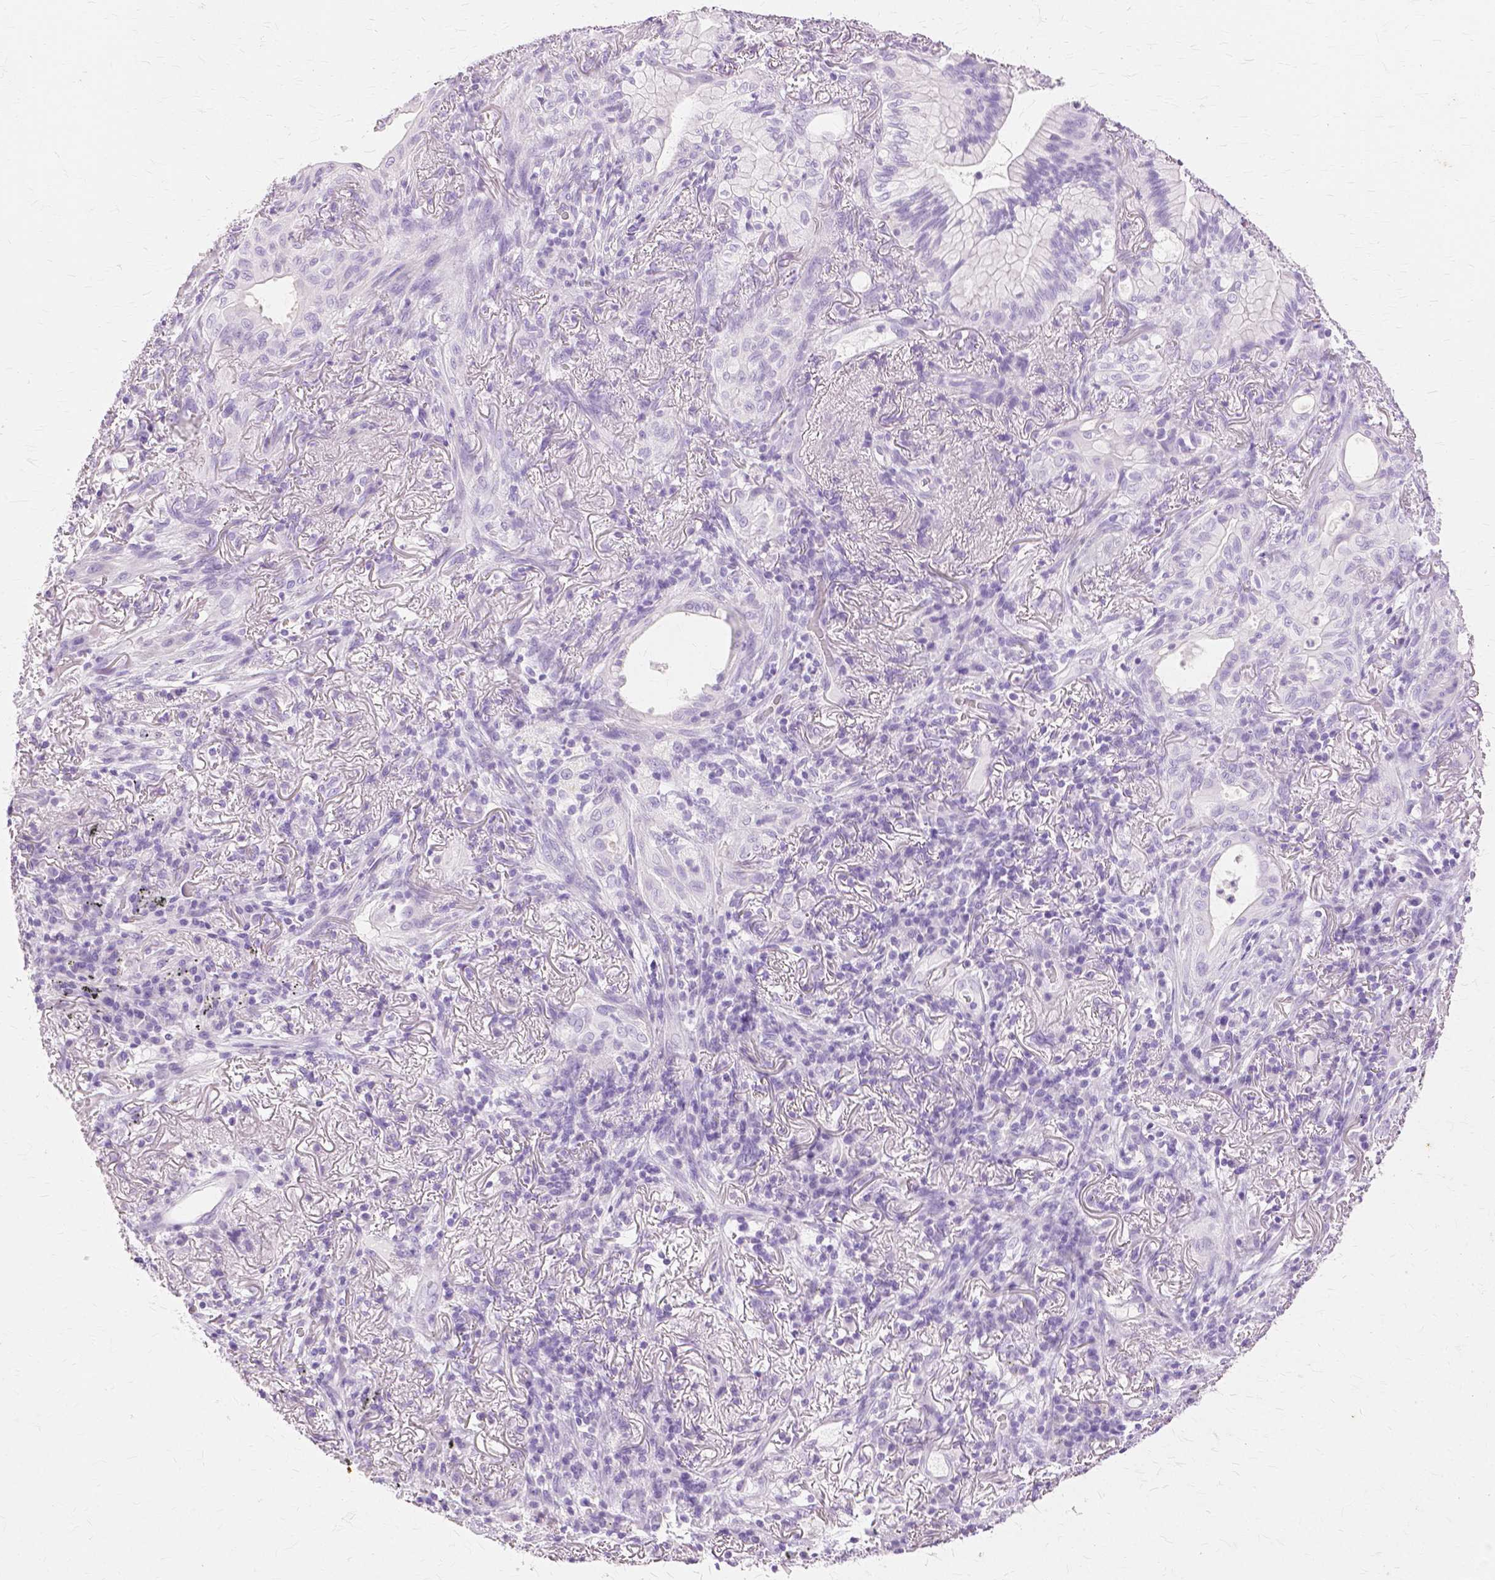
{"staining": {"intensity": "negative", "quantity": "none", "location": "none"}, "tissue": "lung cancer", "cell_type": "Tumor cells", "image_type": "cancer", "snomed": [{"axis": "morphology", "description": "Adenocarcinoma, NOS"}, {"axis": "topography", "description": "Lung"}], "caption": "Protein analysis of lung cancer (adenocarcinoma) displays no significant expression in tumor cells.", "gene": "TGM1", "patient": {"sex": "male", "age": 77}}